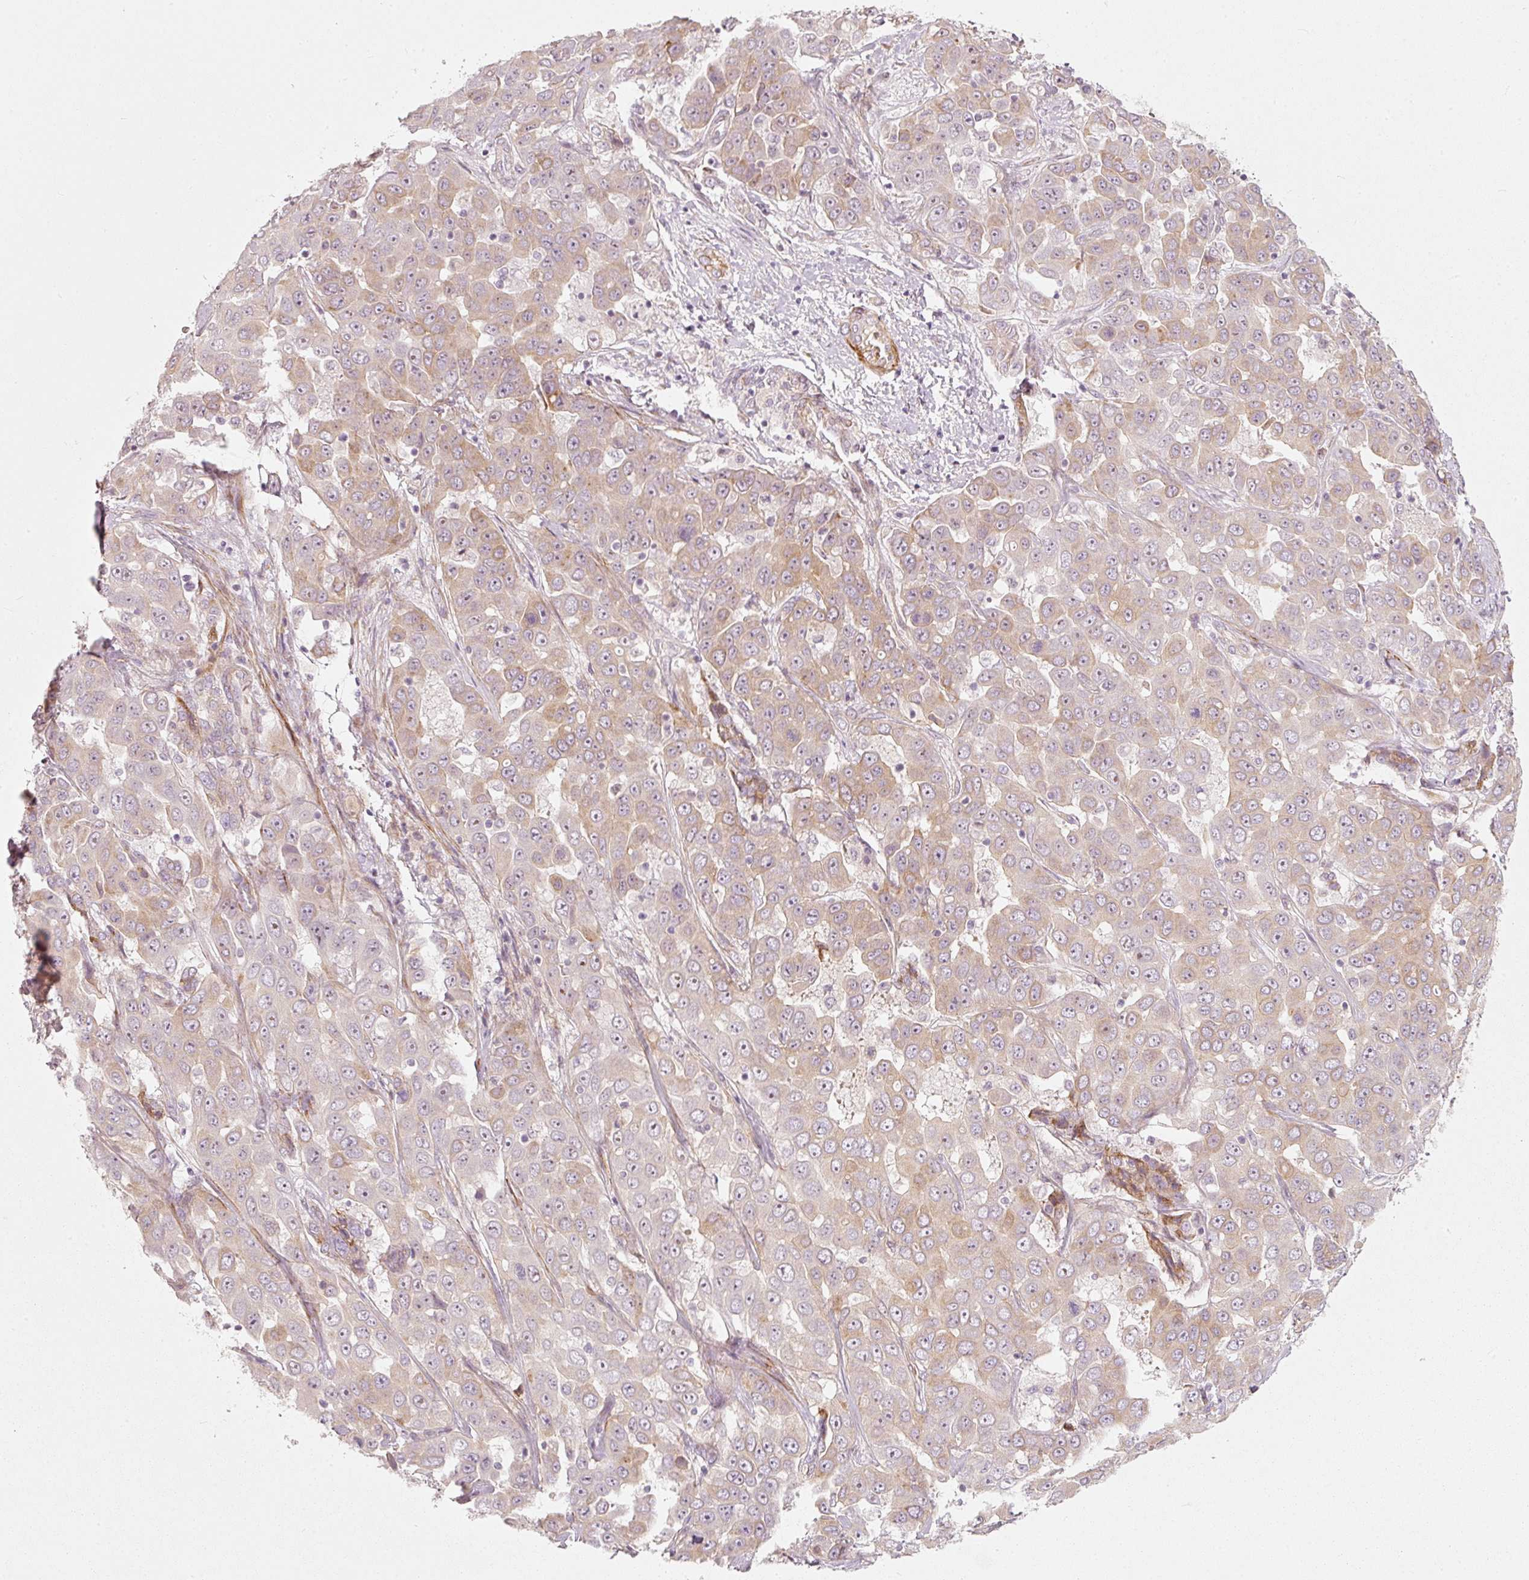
{"staining": {"intensity": "moderate", "quantity": "25%-75%", "location": "cytoplasmic/membranous"}, "tissue": "liver cancer", "cell_type": "Tumor cells", "image_type": "cancer", "snomed": [{"axis": "morphology", "description": "Cholangiocarcinoma"}, {"axis": "topography", "description": "Liver"}], "caption": "Liver cancer (cholangiocarcinoma) stained with immunohistochemistry reveals moderate cytoplasmic/membranous expression in about 25%-75% of tumor cells.", "gene": "KCNQ1", "patient": {"sex": "female", "age": 52}}